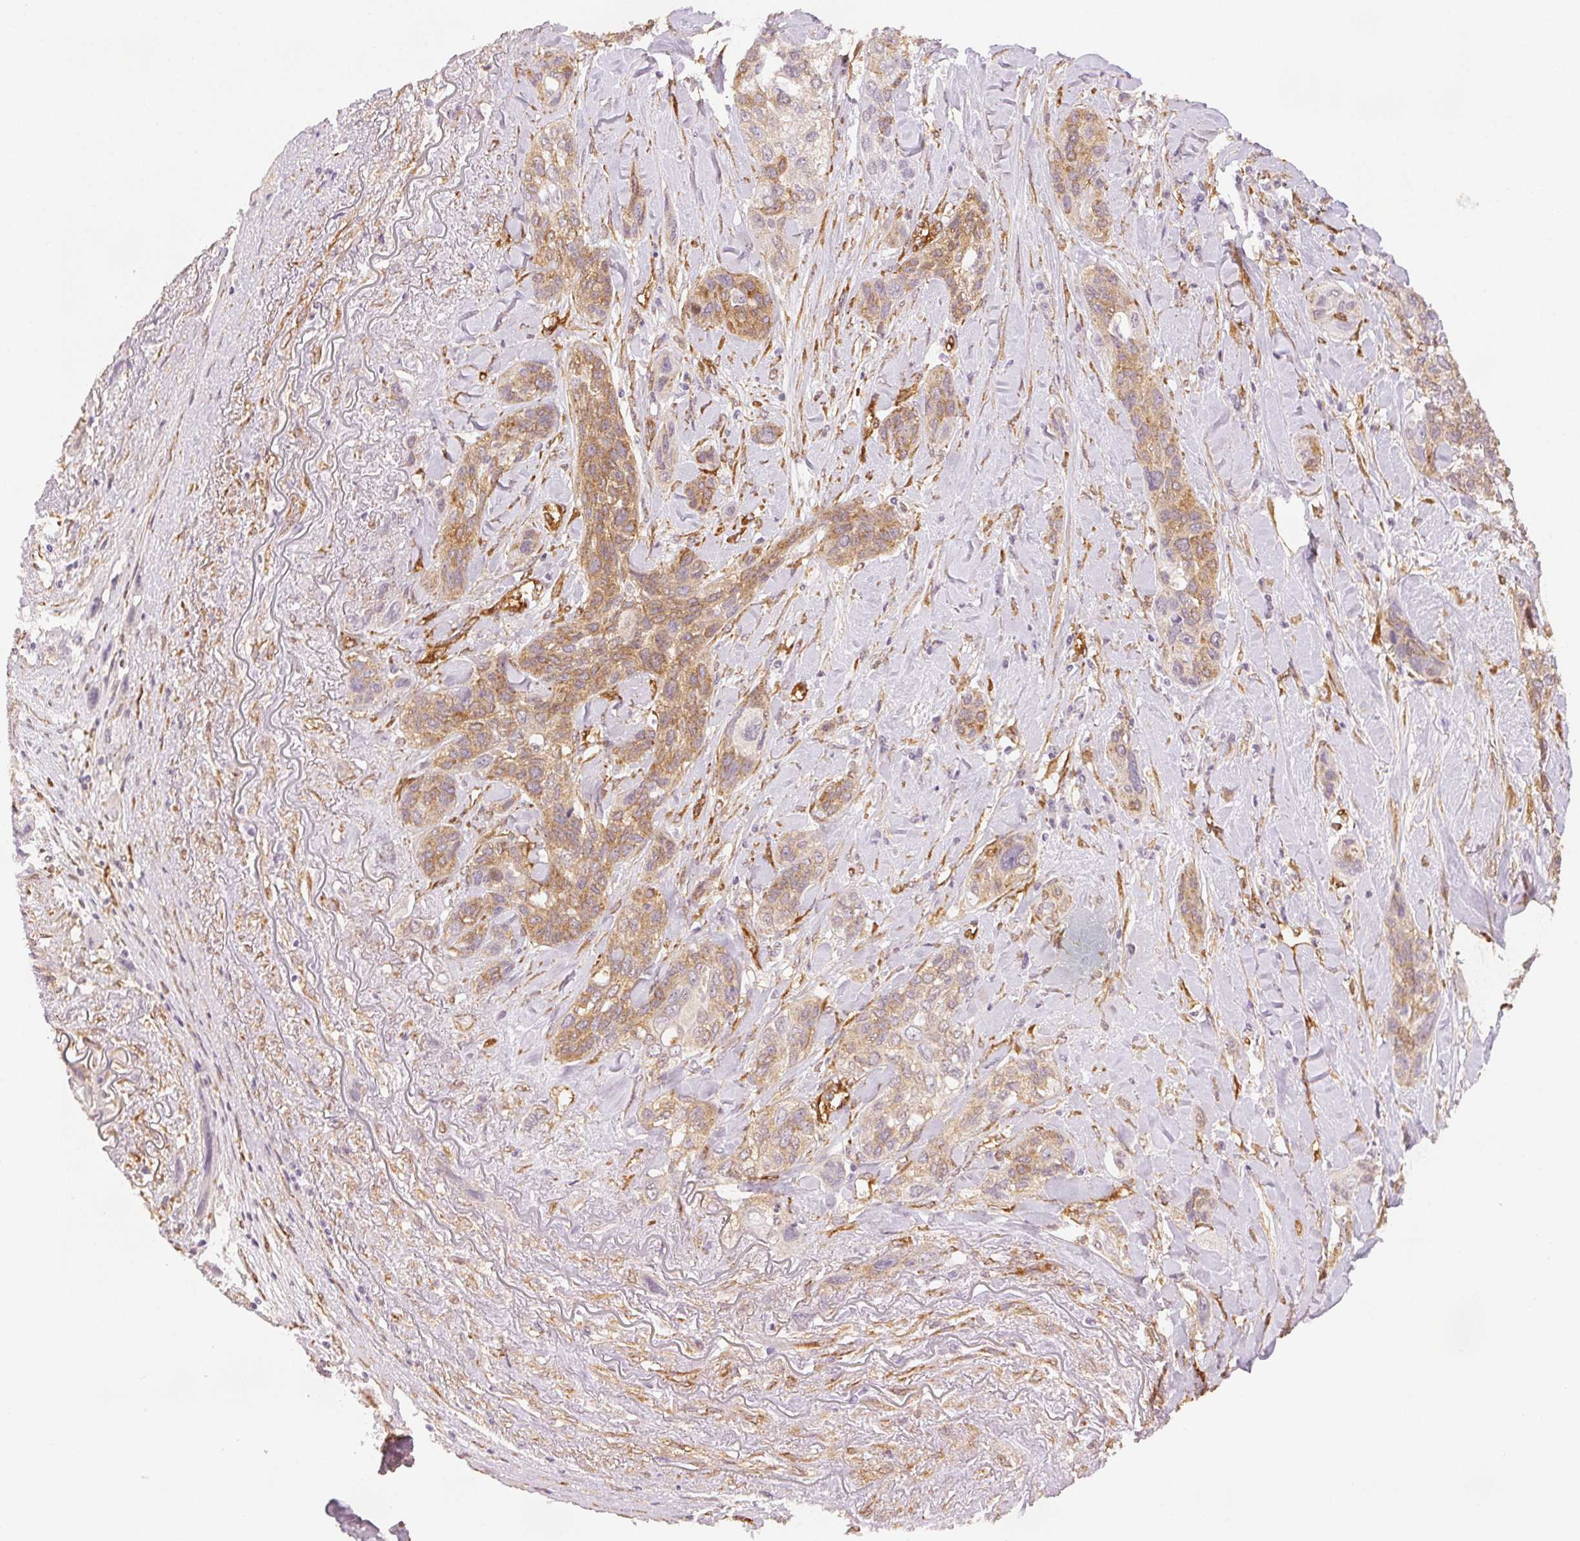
{"staining": {"intensity": "moderate", "quantity": "25%-75%", "location": "cytoplasmic/membranous"}, "tissue": "lung cancer", "cell_type": "Tumor cells", "image_type": "cancer", "snomed": [{"axis": "morphology", "description": "Squamous cell carcinoma, NOS"}, {"axis": "topography", "description": "Lung"}], "caption": "Immunohistochemistry (IHC) micrograph of lung cancer stained for a protein (brown), which exhibits medium levels of moderate cytoplasmic/membranous expression in approximately 25%-75% of tumor cells.", "gene": "DIAPH2", "patient": {"sex": "female", "age": 70}}